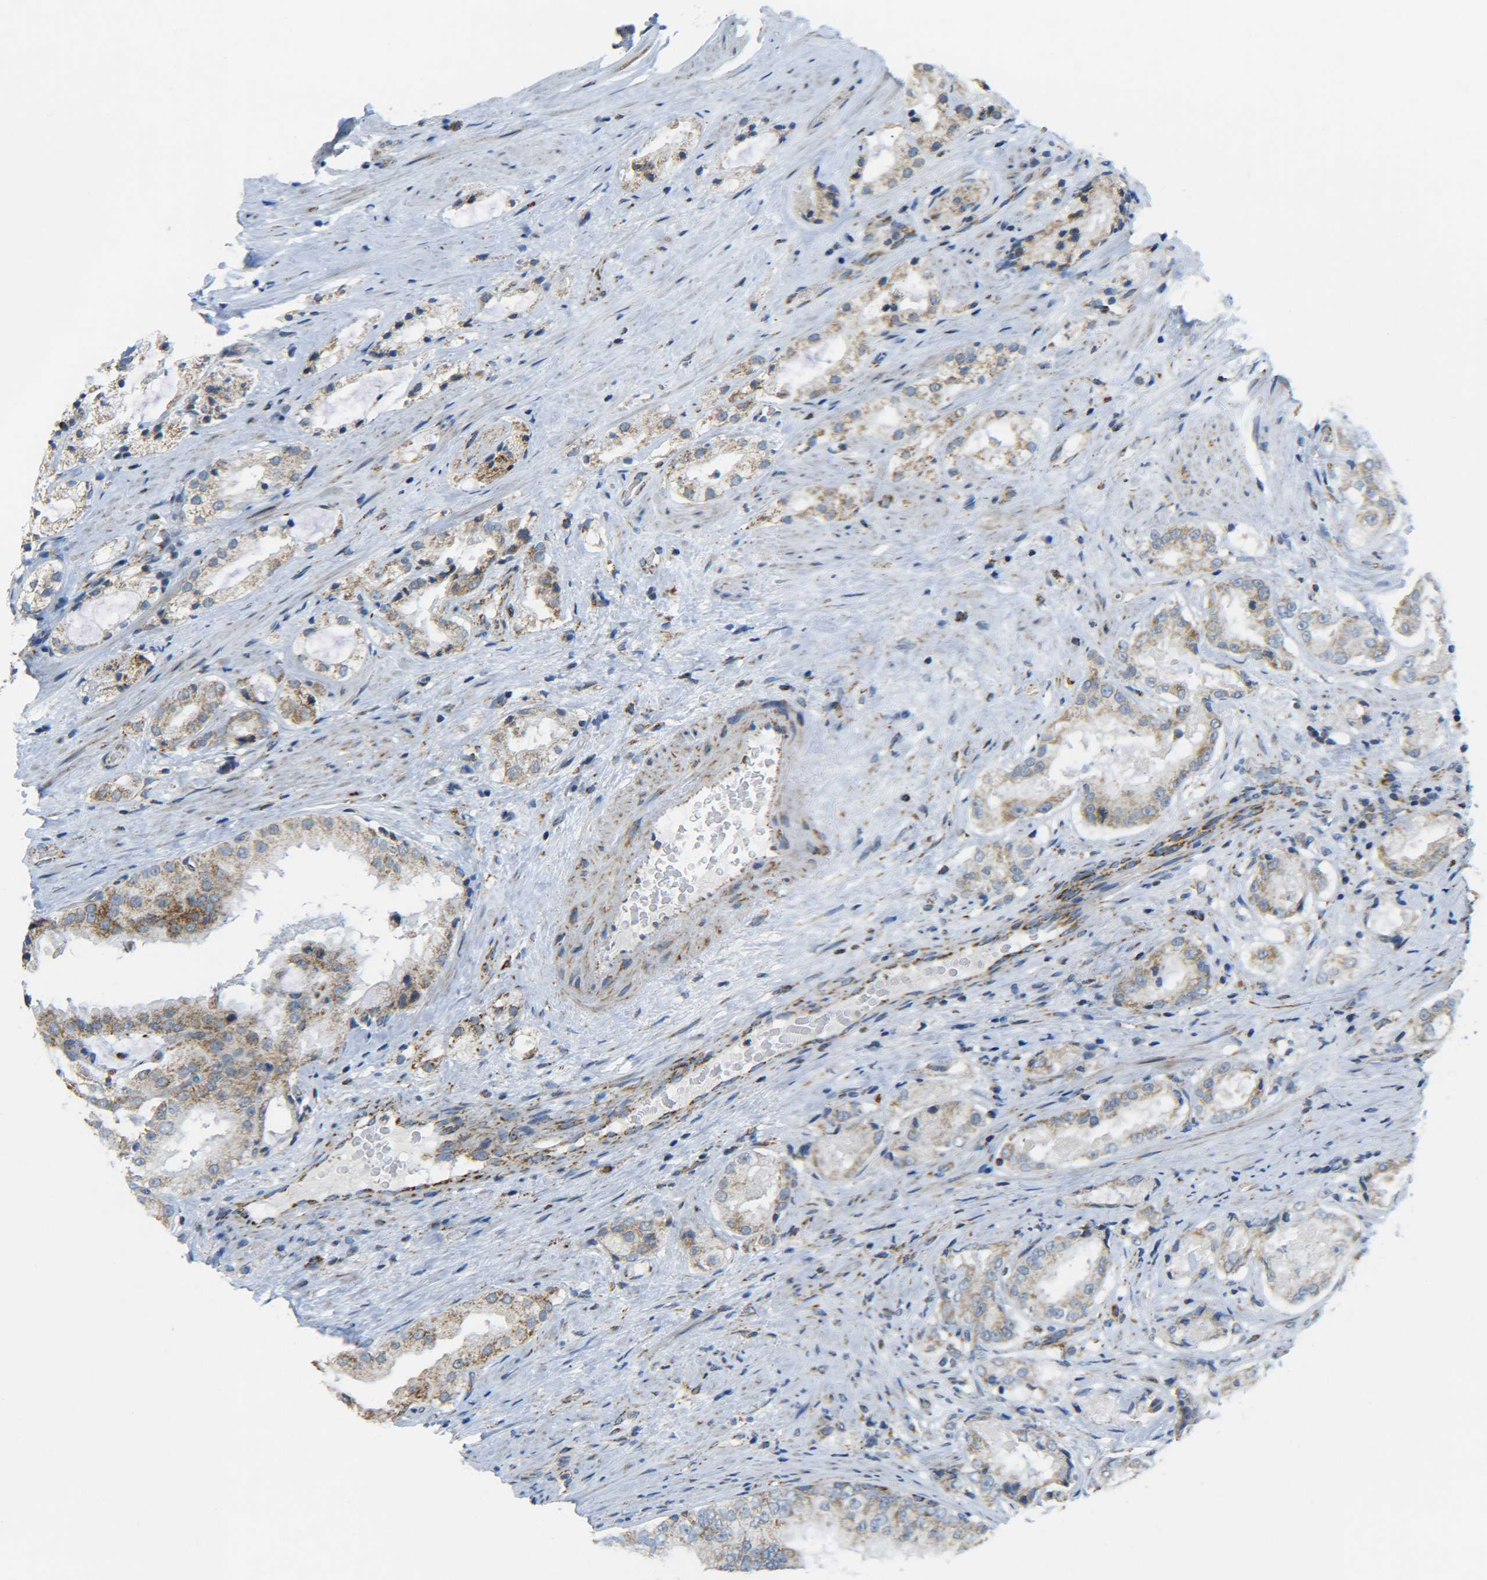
{"staining": {"intensity": "weak", "quantity": ">75%", "location": "cytoplasmic/membranous"}, "tissue": "prostate cancer", "cell_type": "Tumor cells", "image_type": "cancer", "snomed": [{"axis": "morphology", "description": "Adenocarcinoma, High grade"}, {"axis": "topography", "description": "Prostate"}], "caption": "Approximately >75% of tumor cells in adenocarcinoma (high-grade) (prostate) exhibit weak cytoplasmic/membranous protein expression as visualized by brown immunohistochemical staining.", "gene": "CYB5R1", "patient": {"sex": "male", "age": 73}}